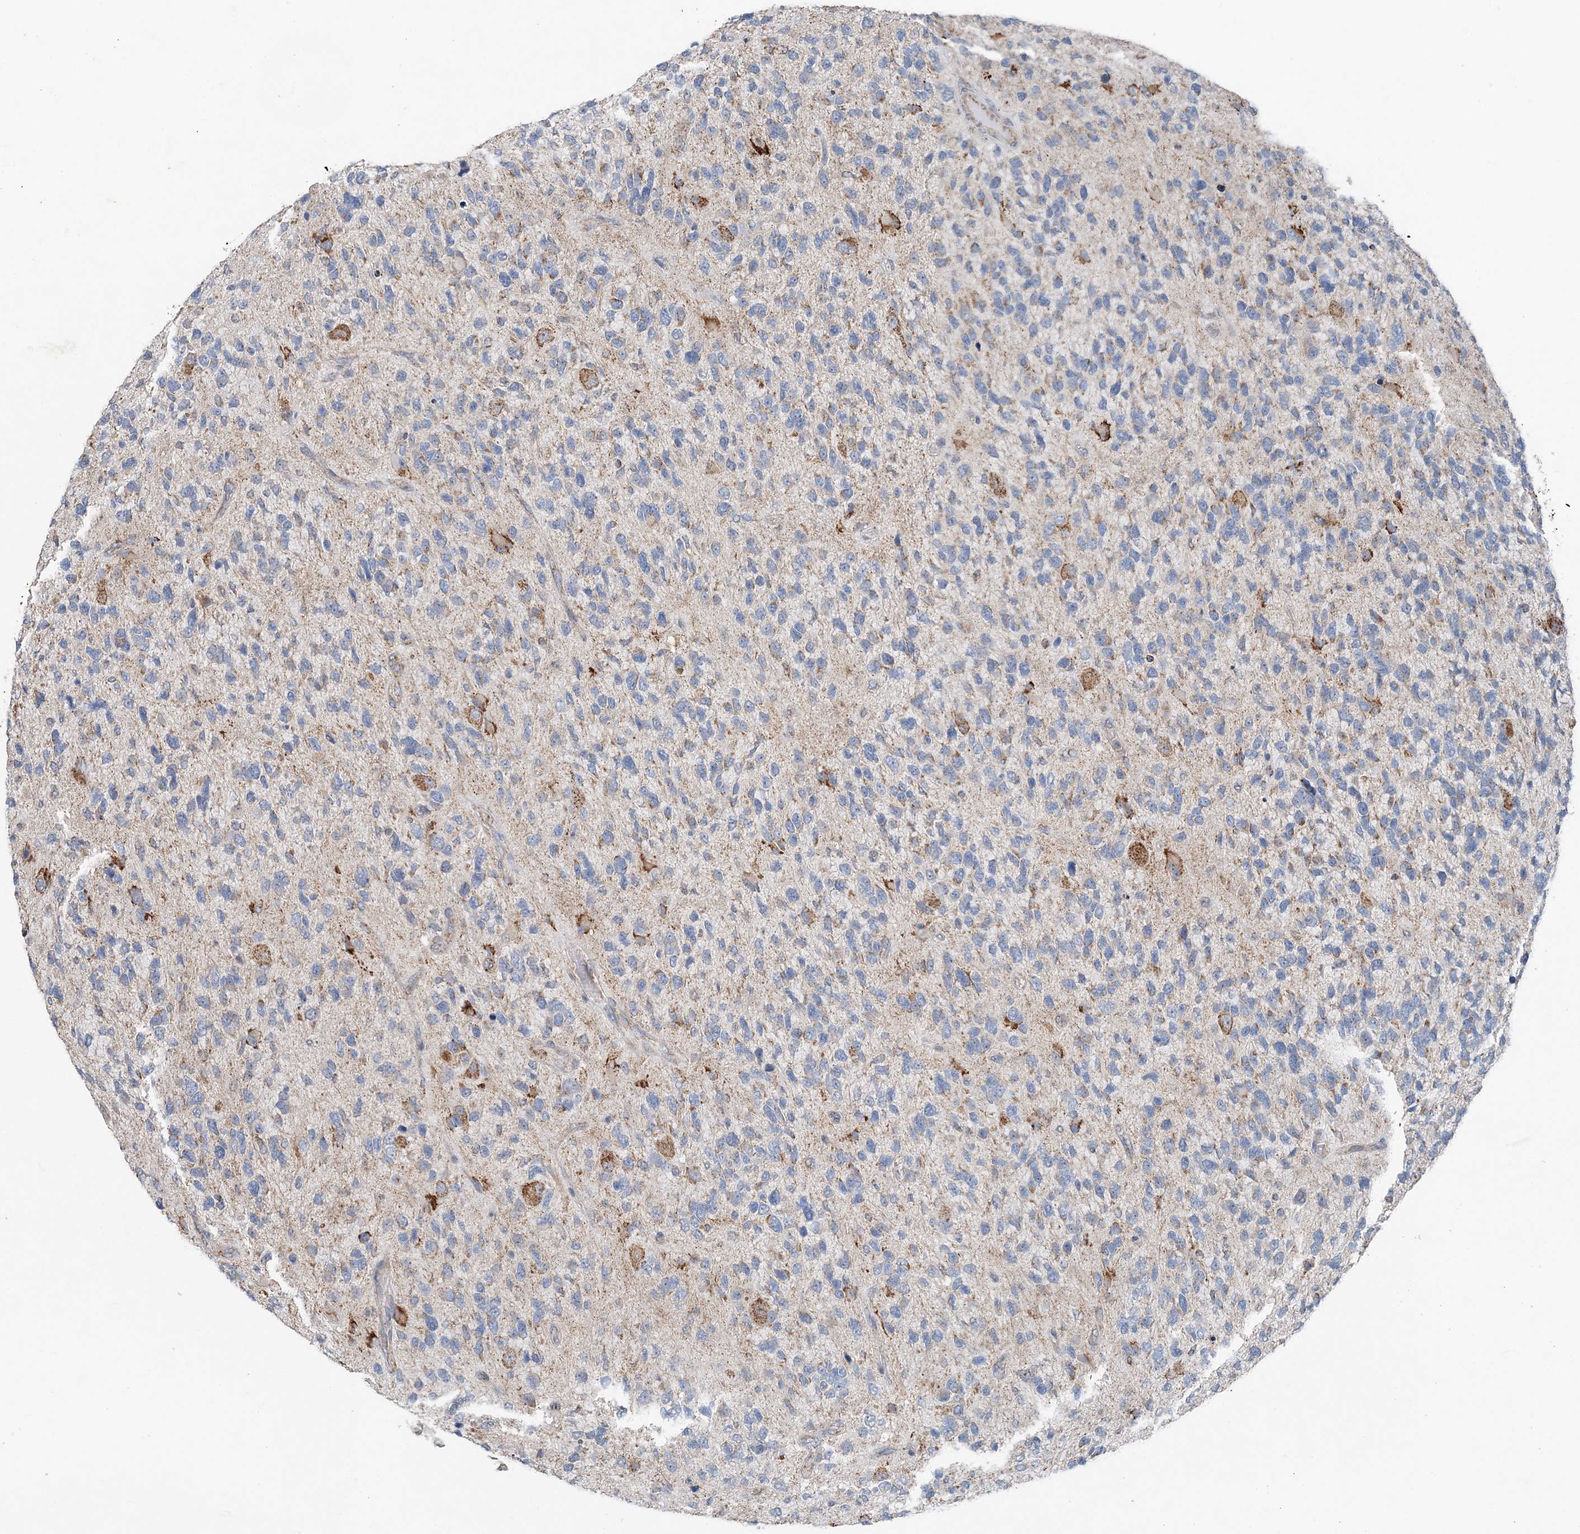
{"staining": {"intensity": "negative", "quantity": "none", "location": "none"}, "tissue": "glioma", "cell_type": "Tumor cells", "image_type": "cancer", "snomed": [{"axis": "morphology", "description": "Glioma, malignant, High grade"}, {"axis": "topography", "description": "Brain"}], "caption": "Immunohistochemistry (IHC) image of human high-grade glioma (malignant) stained for a protein (brown), which displays no staining in tumor cells.", "gene": "SPRY2", "patient": {"sex": "female", "age": 58}}